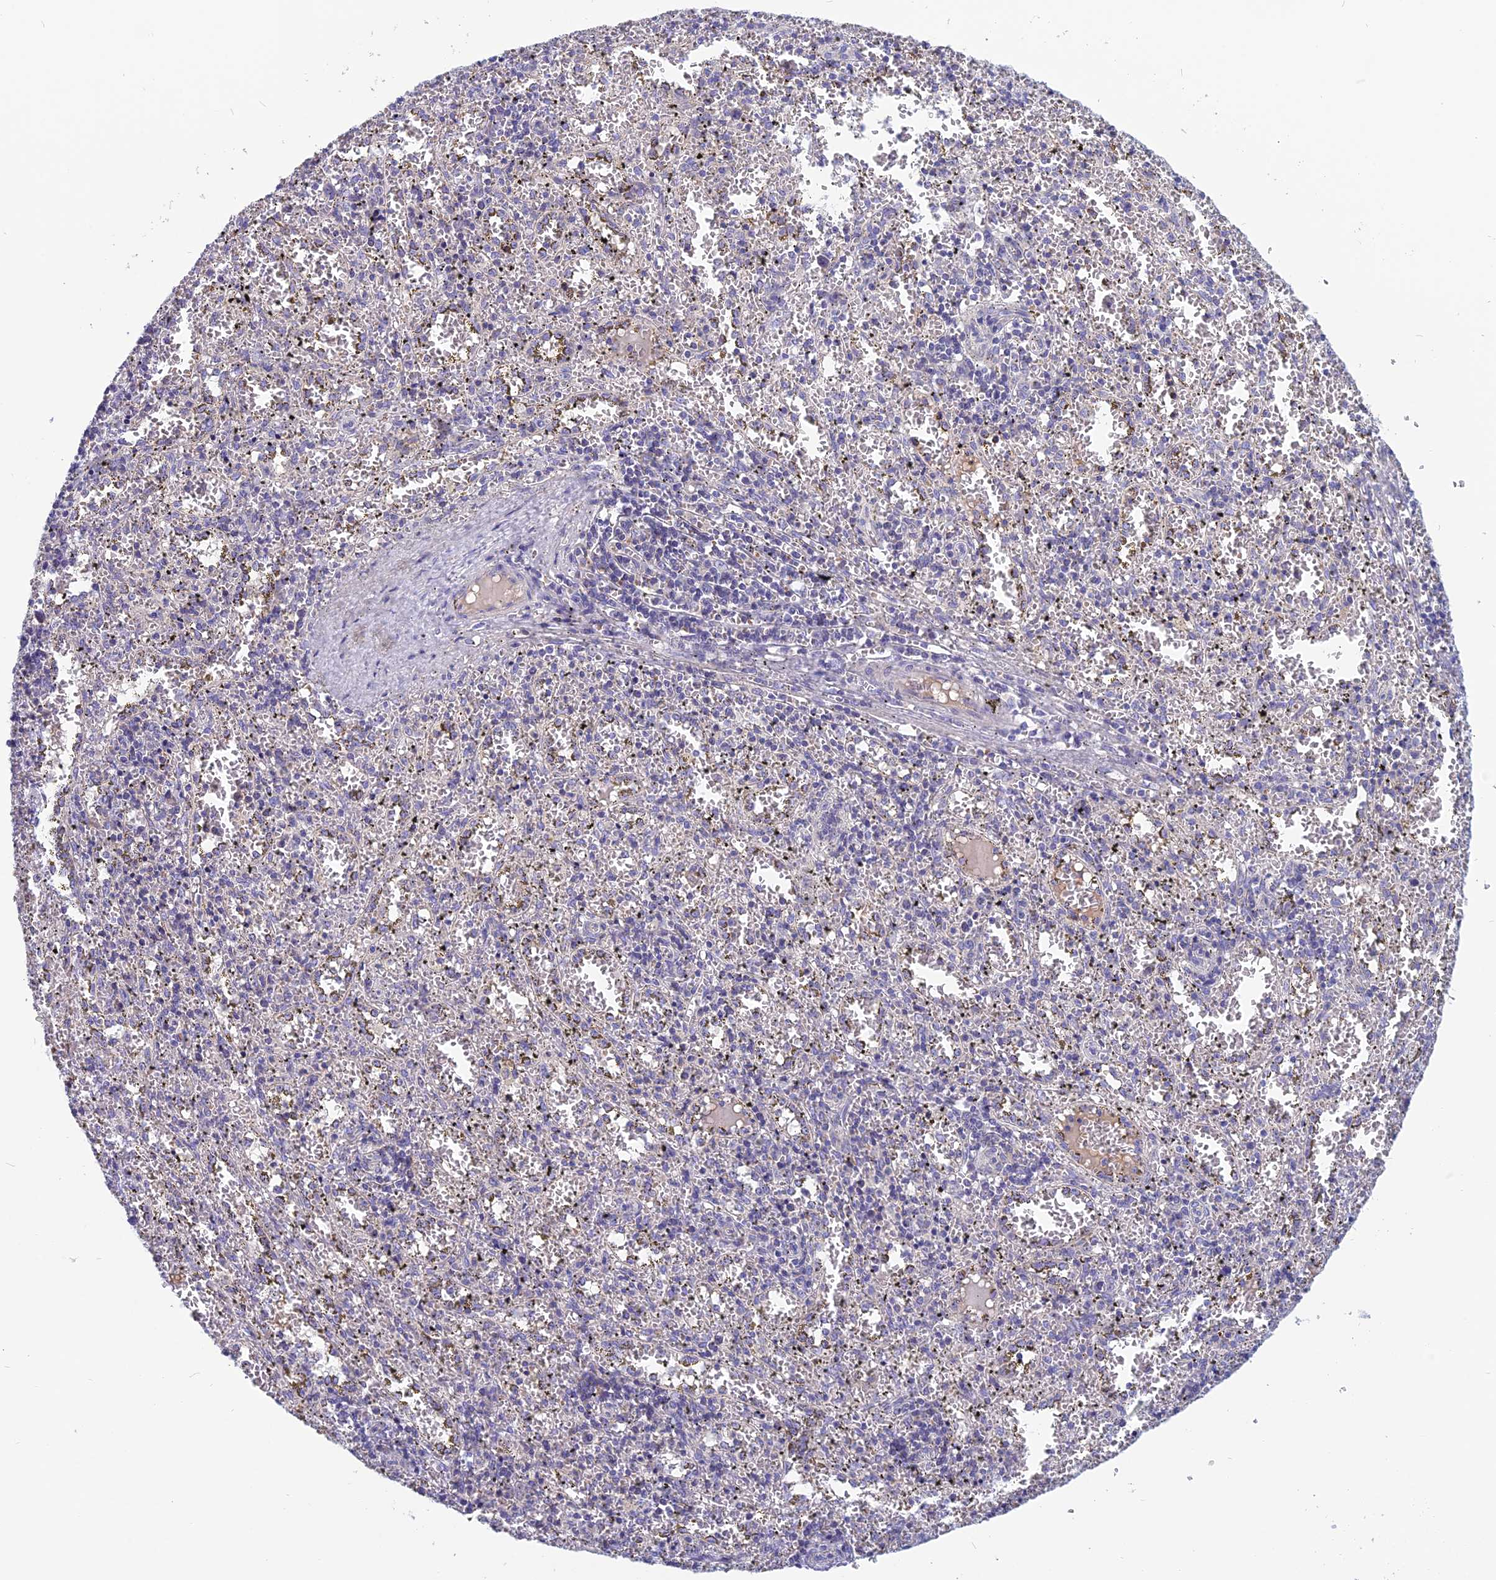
{"staining": {"intensity": "negative", "quantity": "none", "location": "none"}, "tissue": "spleen", "cell_type": "Cells in red pulp", "image_type": "normal", "snomed": [{"axis": "morphology", "description": "Normal tissue, NOS"}, {"axis": "topography", "description": "Spleen"}], "caption": "Spleen was stained to show a protein in brown. There is no significant staining in cells in red pulp.", "gene": "RBM41", "patient": {"sex": "male", "age": 11}}